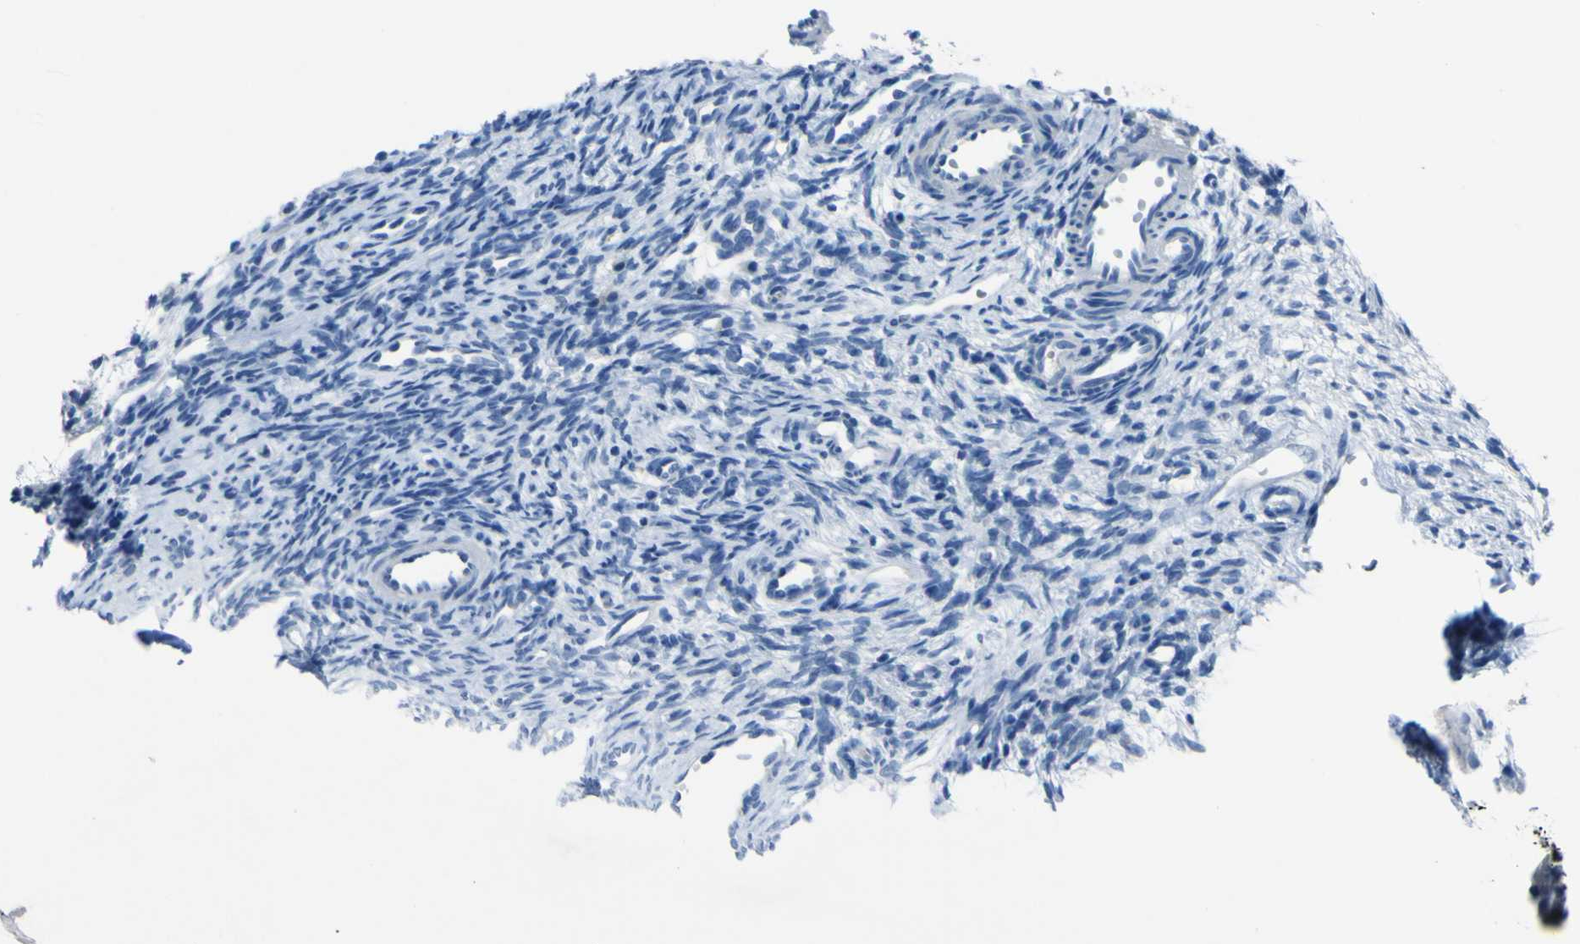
{"staining": {"intensity": "negative", "quantity": "none", "location": "none"}, "tissue": "ovary", "cell_type": "Ovarian stroma cells", "image_type": "normal", "snomed": [{"axis": "morphology", "description": "Normal tissue, NOS"}, {"axis": "topography", "description": "Ovary"}], "caption": "Photomicrograph shows no significant protein staining in ovarian stroma cells of benign ovary. (DAB immunohistochemistry (IHC) with hematoxylin counter stain).", "gene": "PHKG1", "patient": {"sex": "female", "age": 33}}